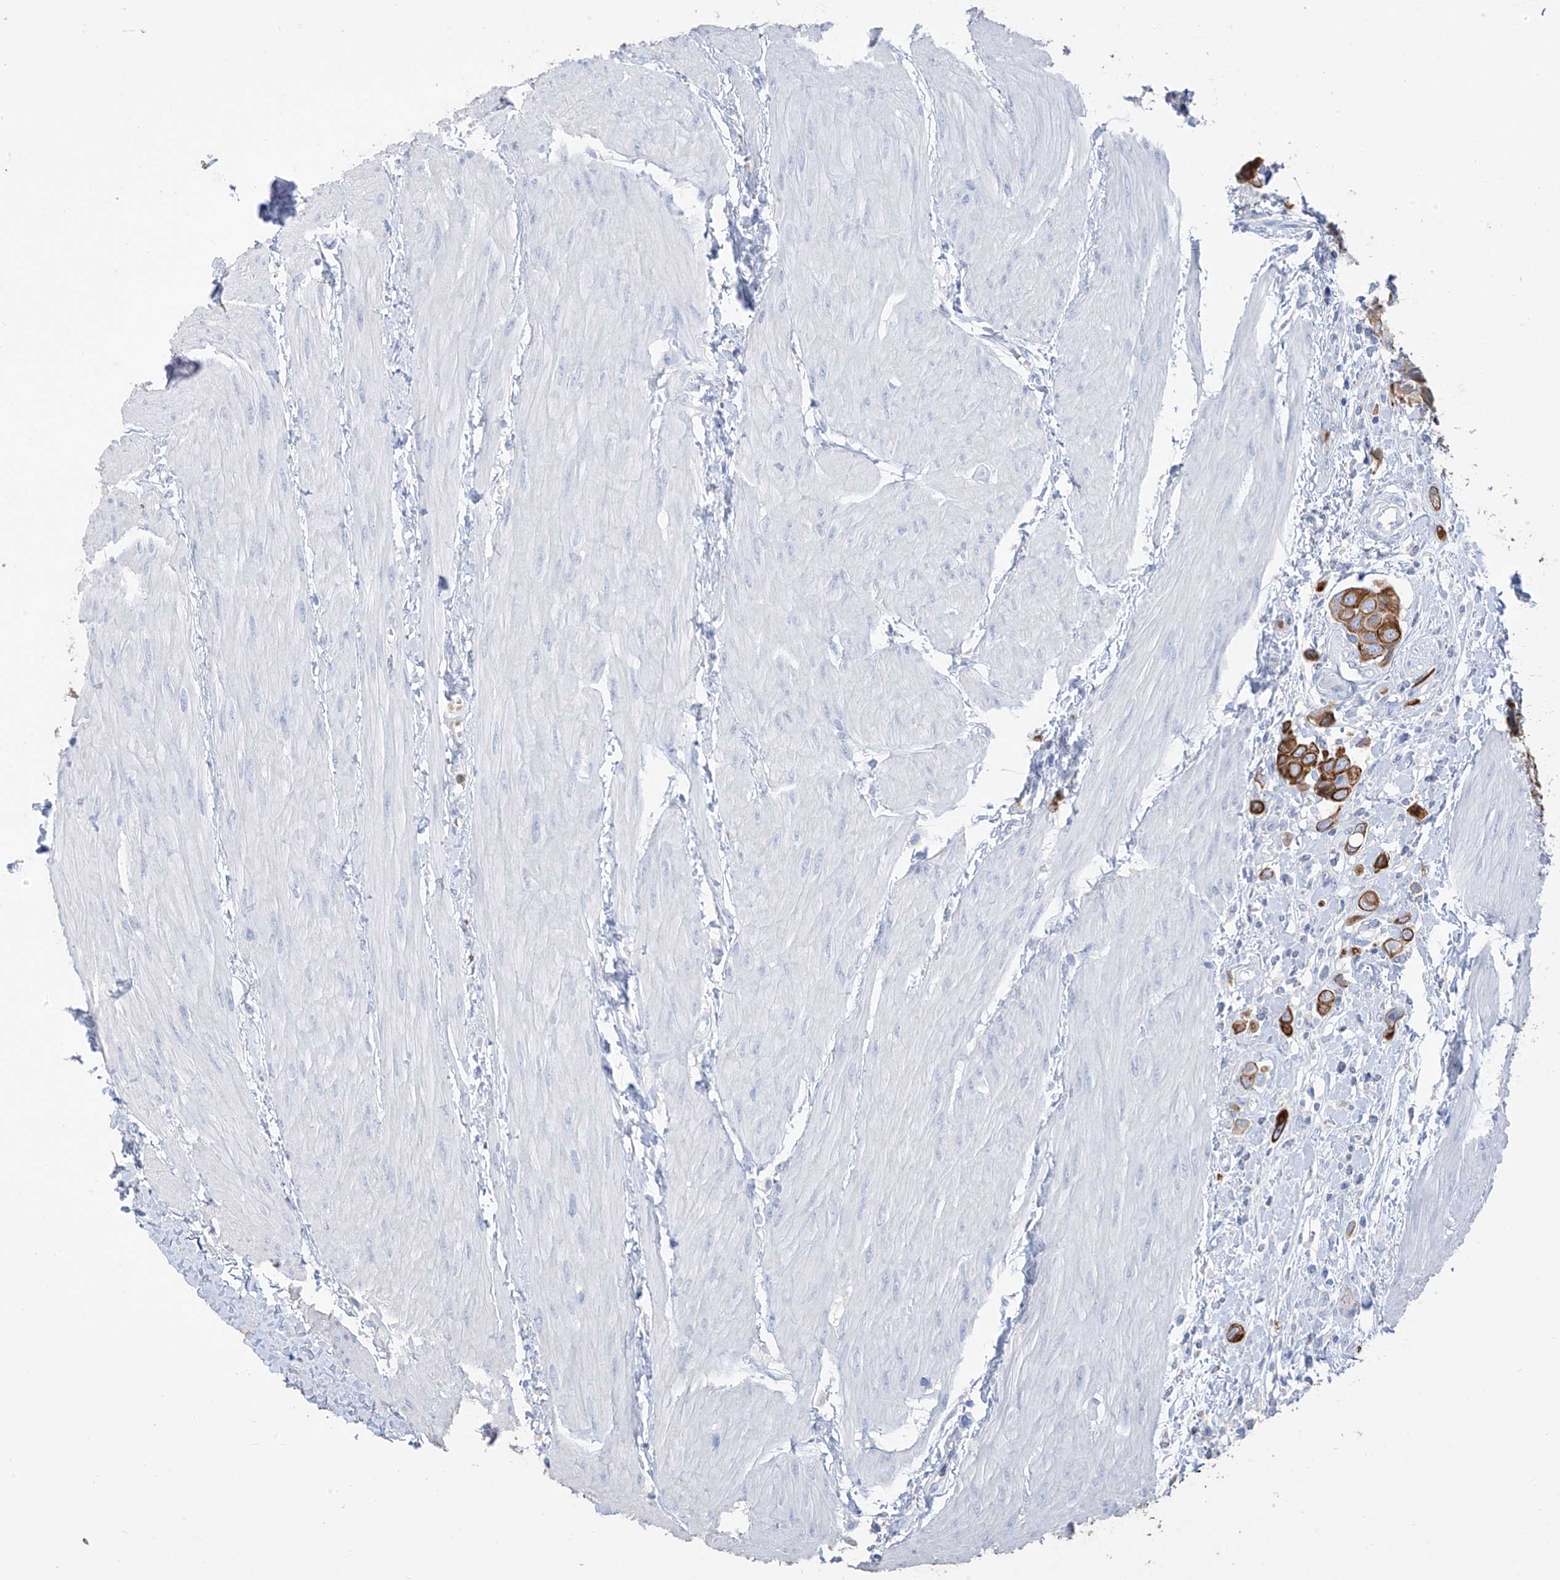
{"staining": {"intensity": "moderate", "quantity": ">75%", "location": "cytoplasmic/membranous"}, "tissue": "urothelial cancer", "cell_type": "Tumor cells", "image_type": "cancer", "snomed": [{"axis": "morphology", "description": "Urothelial carcinoma, High grade"}, {"axis": "topography", "description": "Urinary bladder"}], "caption": "This is an image of IHC staining of high-grade urothelial carcinoma, which shows moderate expression in the cytoplasmic/membranous of tumor cells.", "gene": "PAFAH1B3", "patient": {"sex": "male", "age": 50}}